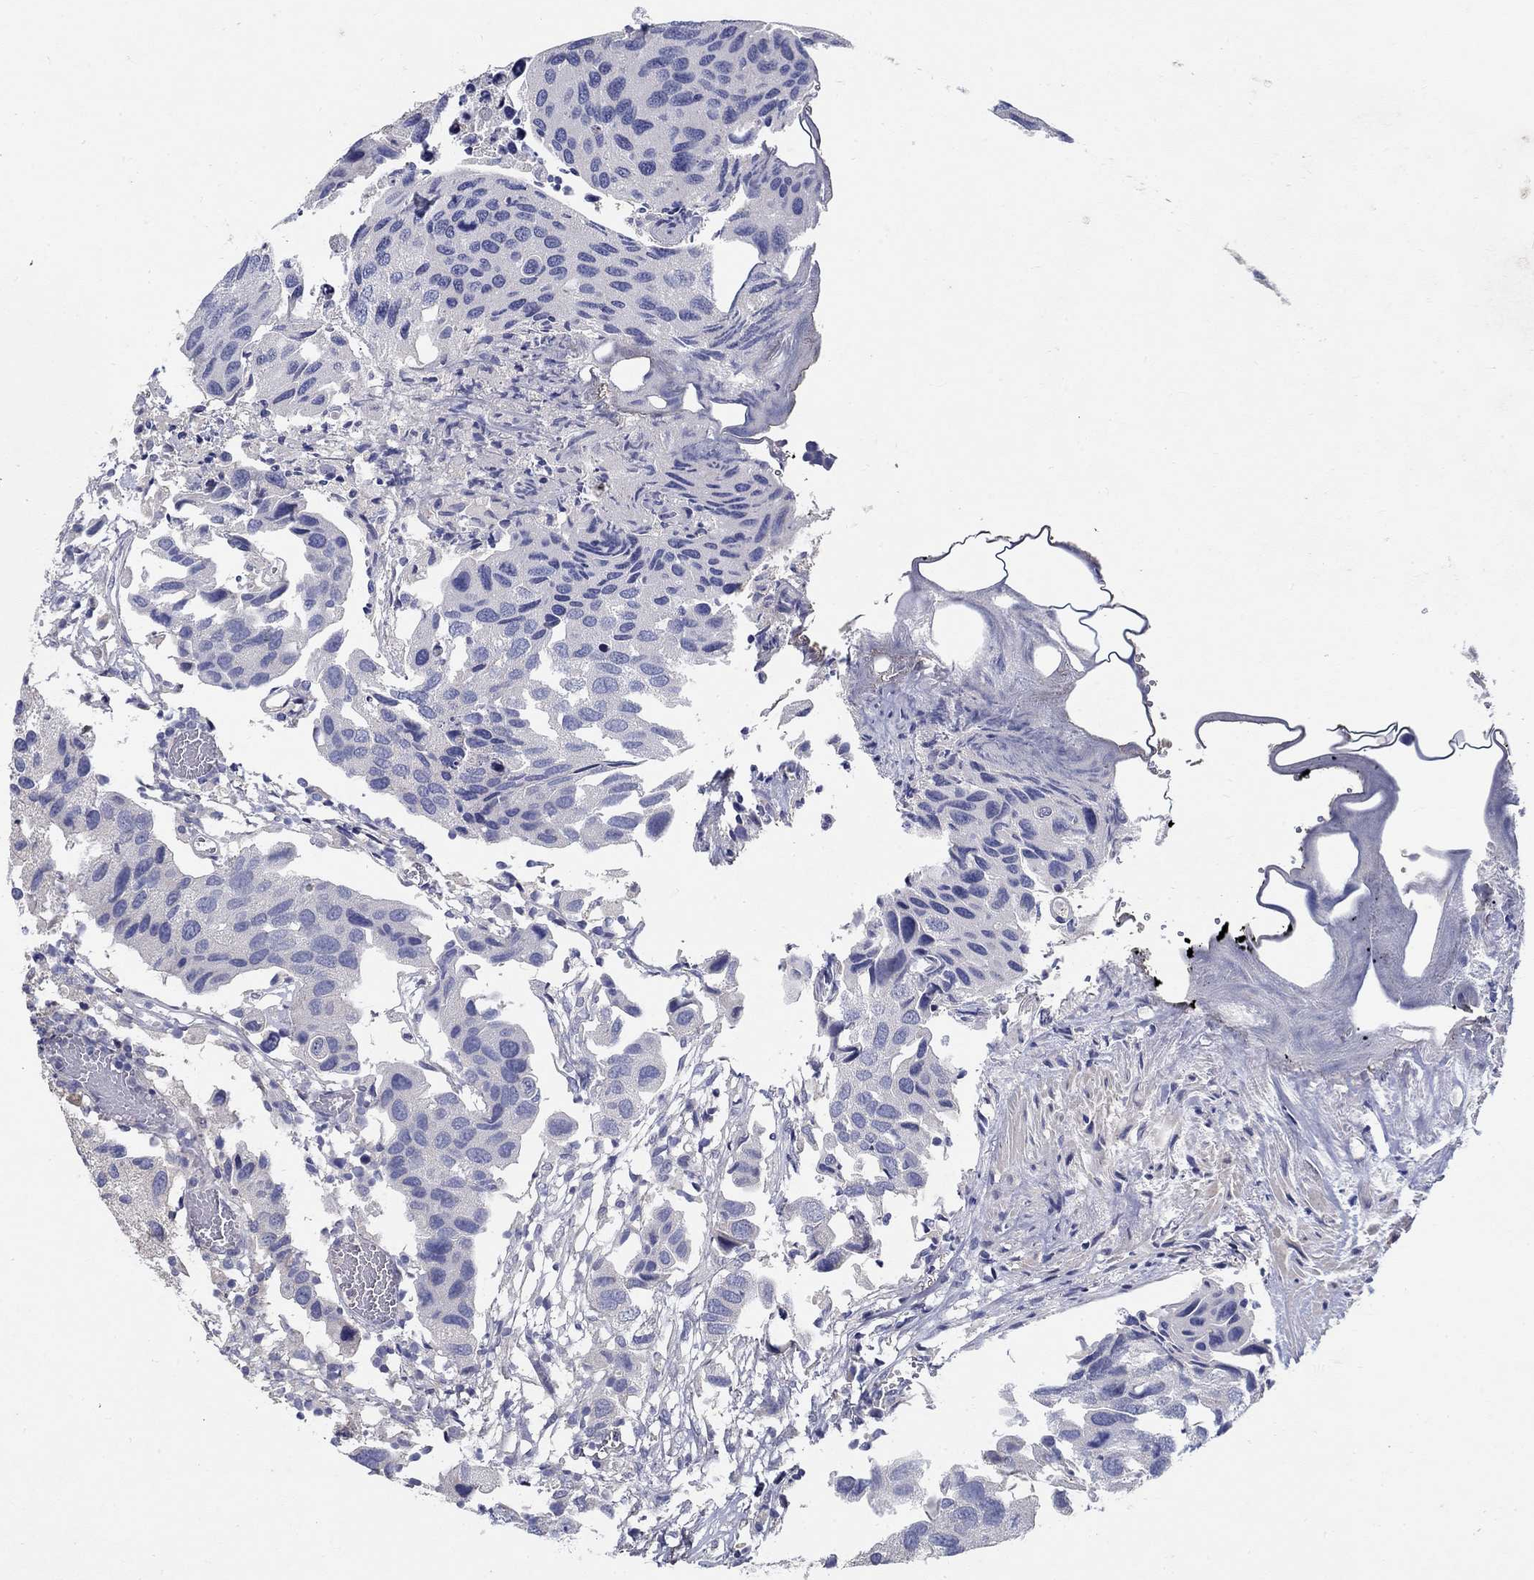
{"staining": {"intensity": "negative", "quantity": "none", "location": "none"}, "tissue": "urothelial cancer", "cell_type": "Tumor cells", "image_type": "cancer", "snomed": [{"axis": "morphology", "description": "Urothelial carcinoma, High grade"}, {"axis": "topography", "description": "Urinary bladder"}], "caption": "DAB immunohistochemical staining of human urothelial cancer reveals no significant staining in tumor cells.", "gene": "PROZ", "patient": {"sex": "male", "age": 79}}